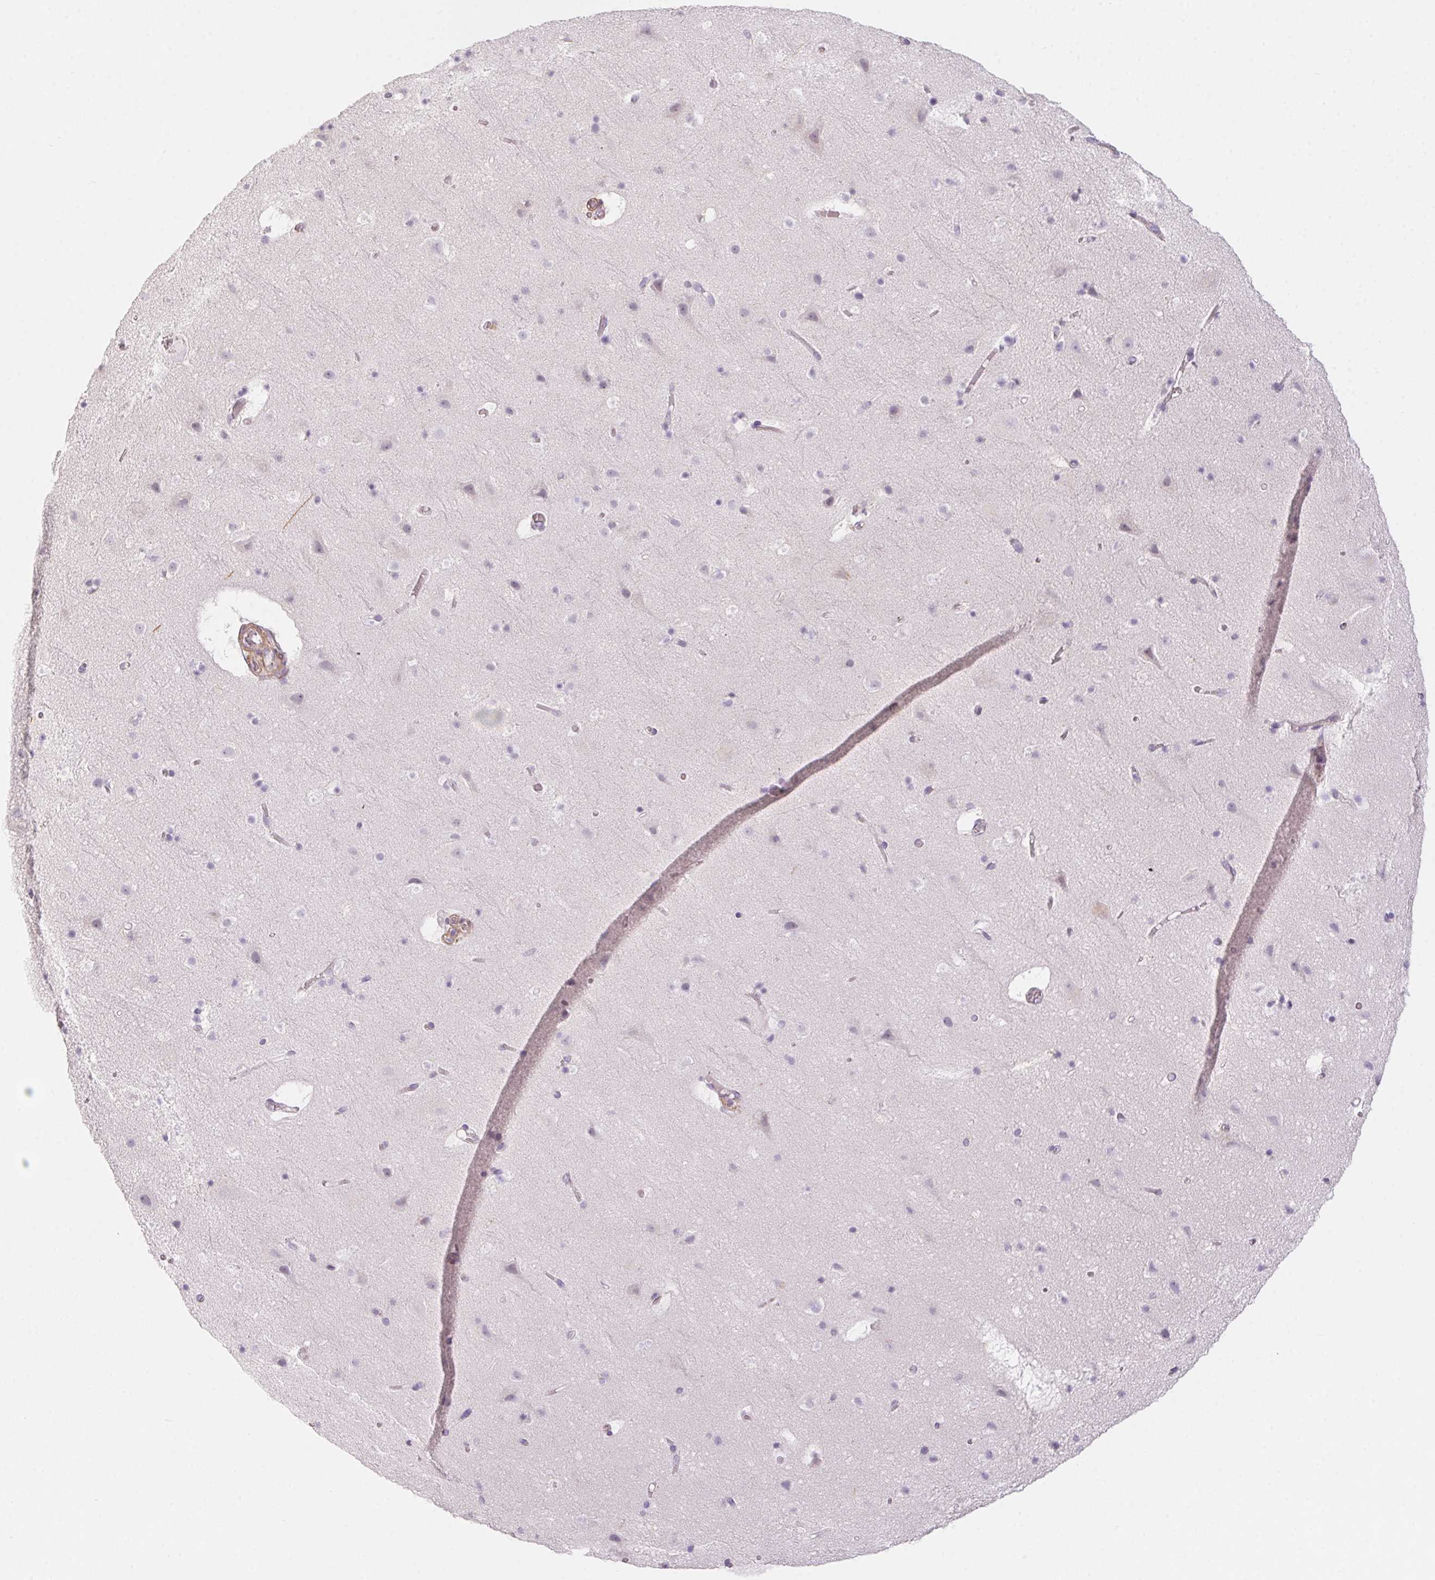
{"staining": {"intensity": "negative", "quantity": "none", "location": "none"}, "tissue": "cerebral cortex", "cell_type": "Endothelial cells", "image_type": "normal", "snomed": [{"axis": "morphology", "description": "Normal tissue, NOS"}, {"axis": "topography", "description": "Cerebral cortex"}], "caption": "Immunohistochemistry image of normal cerebral cortex stained for a protein (brown), which demonstrates no expression in endothelial cells.", "gene": "PRPH", "patient": {"sex": "female", "age": 42}}